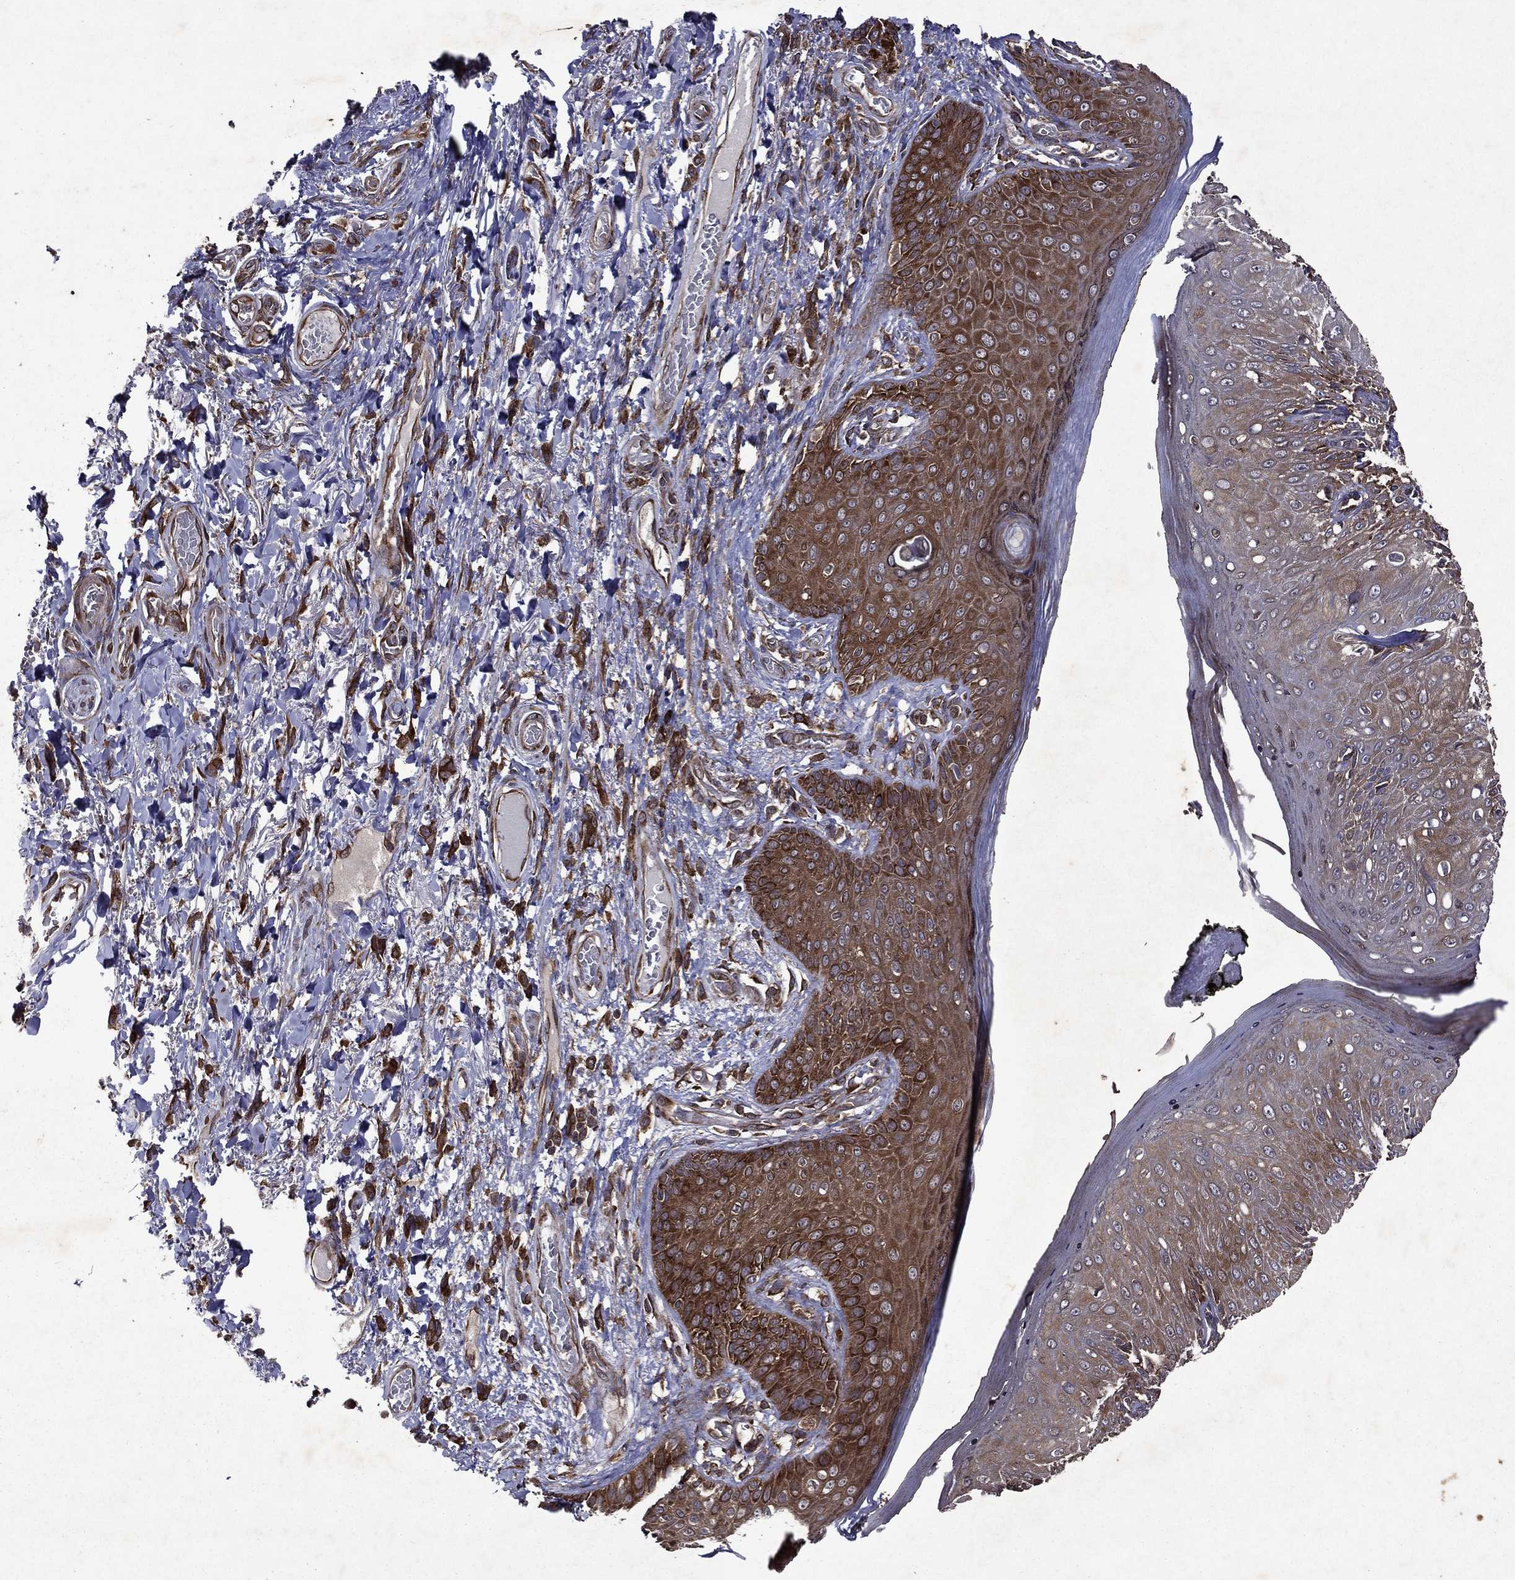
{"staining": {"intensity": "strong", "quantity": ">75%", "location": "cytoplasmic/membranous"}, "tissue": "skin", "cell_type": "Epidermal cells", "image_type": "normal", "snomed": [{"axis": "morphology", "description": "Normal tissue, NOS"}, {"axis": "morphology", "description": "Adenocarcinoma, NOS"}, {"axis": "topography", "description": "Rectum"}, {"axis": "topography", "description": "Anal"}], "caption": "Brown immunohistochemical staining in normal human skin reveals strong cytoplasmic/membranous expression in approximately >75% of epidermal cells.", "gene": "EIF2B4", "patient": {"sex": "female", "age": 68}}